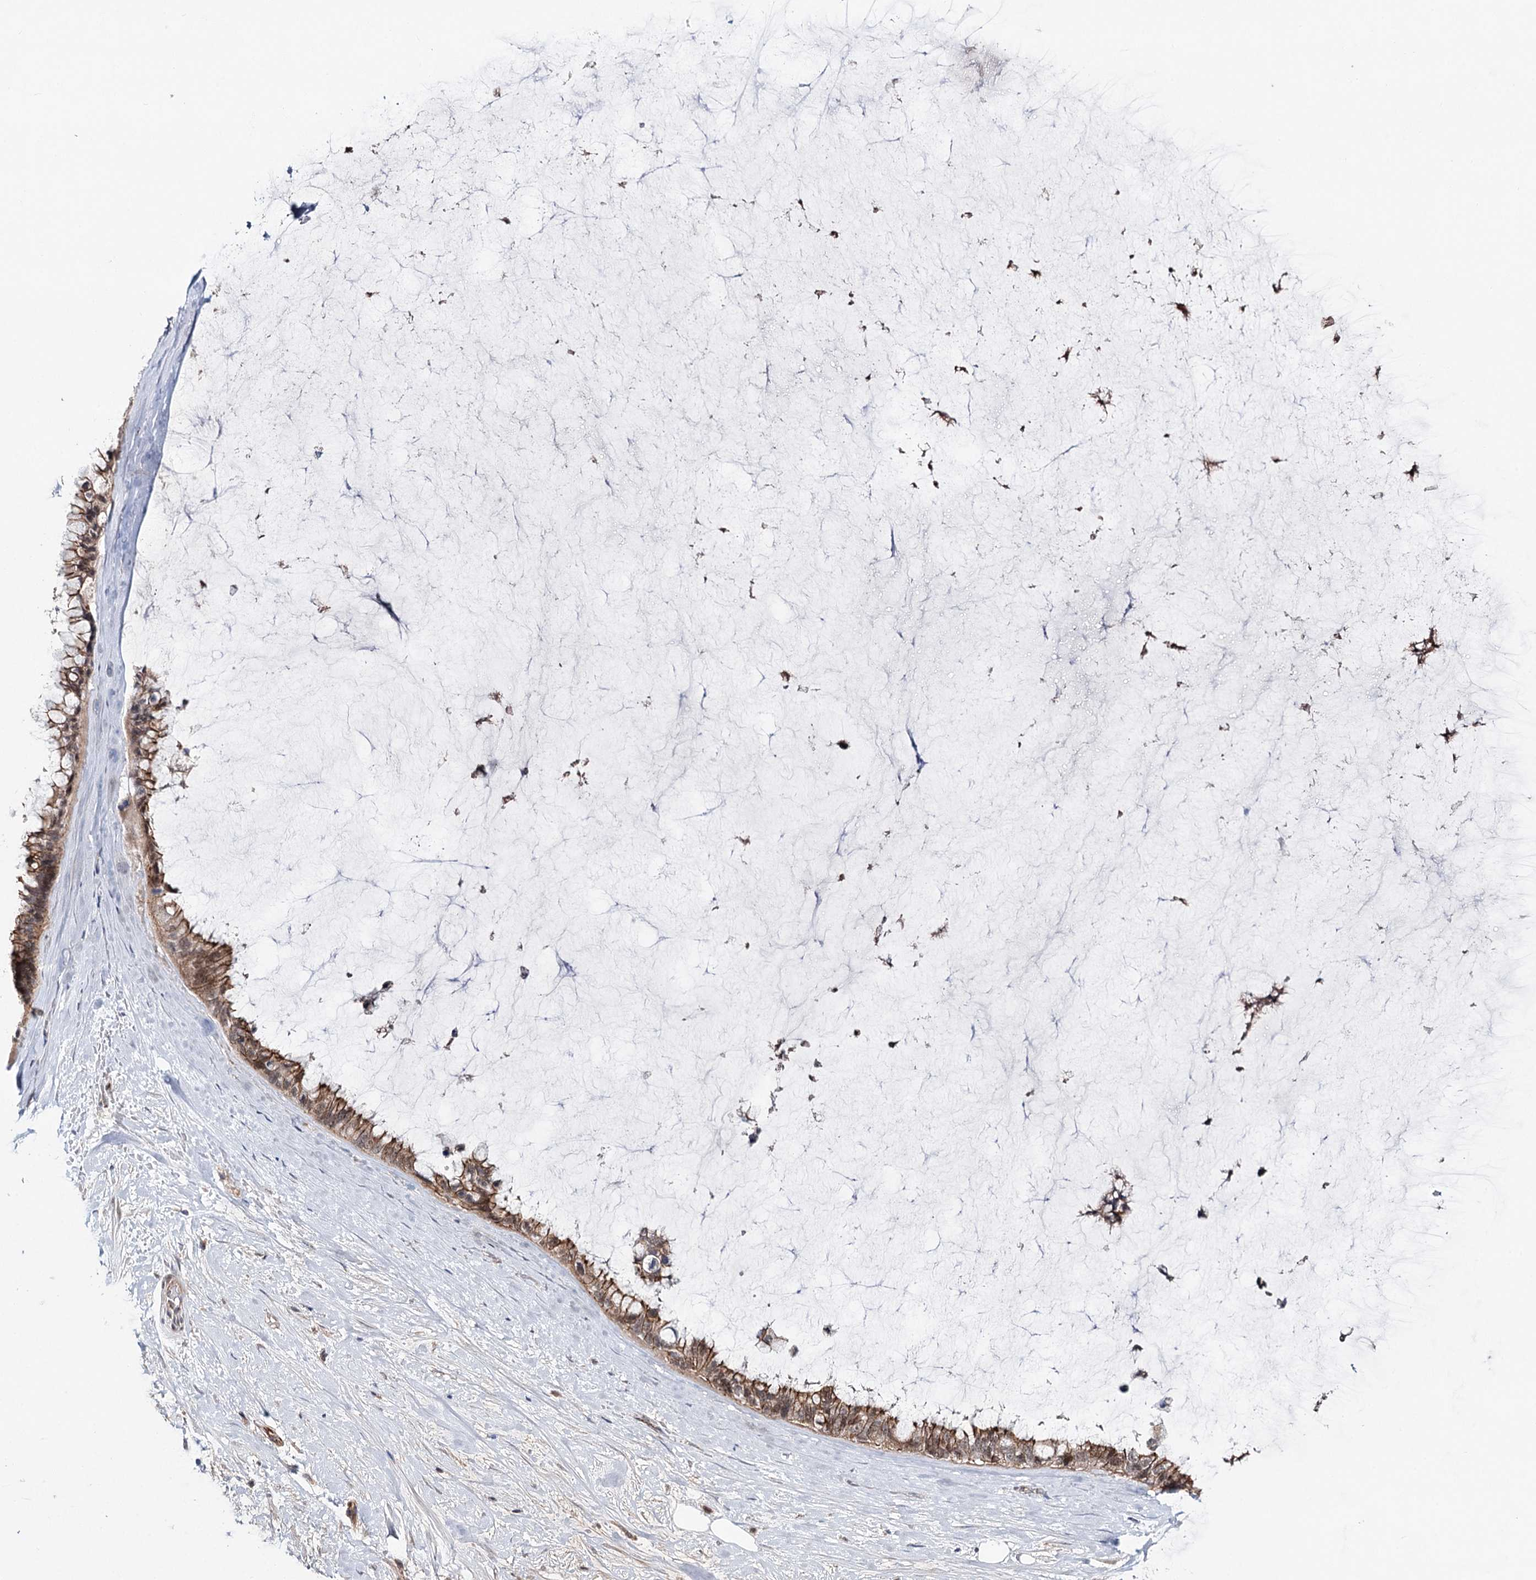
{"staining": {"intensity": "moderate", "quantity": ">75%", "location": "cytoplasmic/membranous"}, "tissue": "ovarian cancer", "cell_type": "Tumor cells", "image_type": "cancer", "snomed": [{"axis": "morphology", "description": "Cystadenocarcinoma, mucinous, NOS"}, {"axis": "topography", "description": "Ovary"}], "caption": "A high-resolution photomicrograph shows IHC staining of ovarian cancer (mucinous cystadenocarcinoma), which displays moderate cytoplasmic/membranous positivity in approximately >75% of tumor cells.", "gene": "PKP4", "patient": {"sex": "female", "age": 39}}